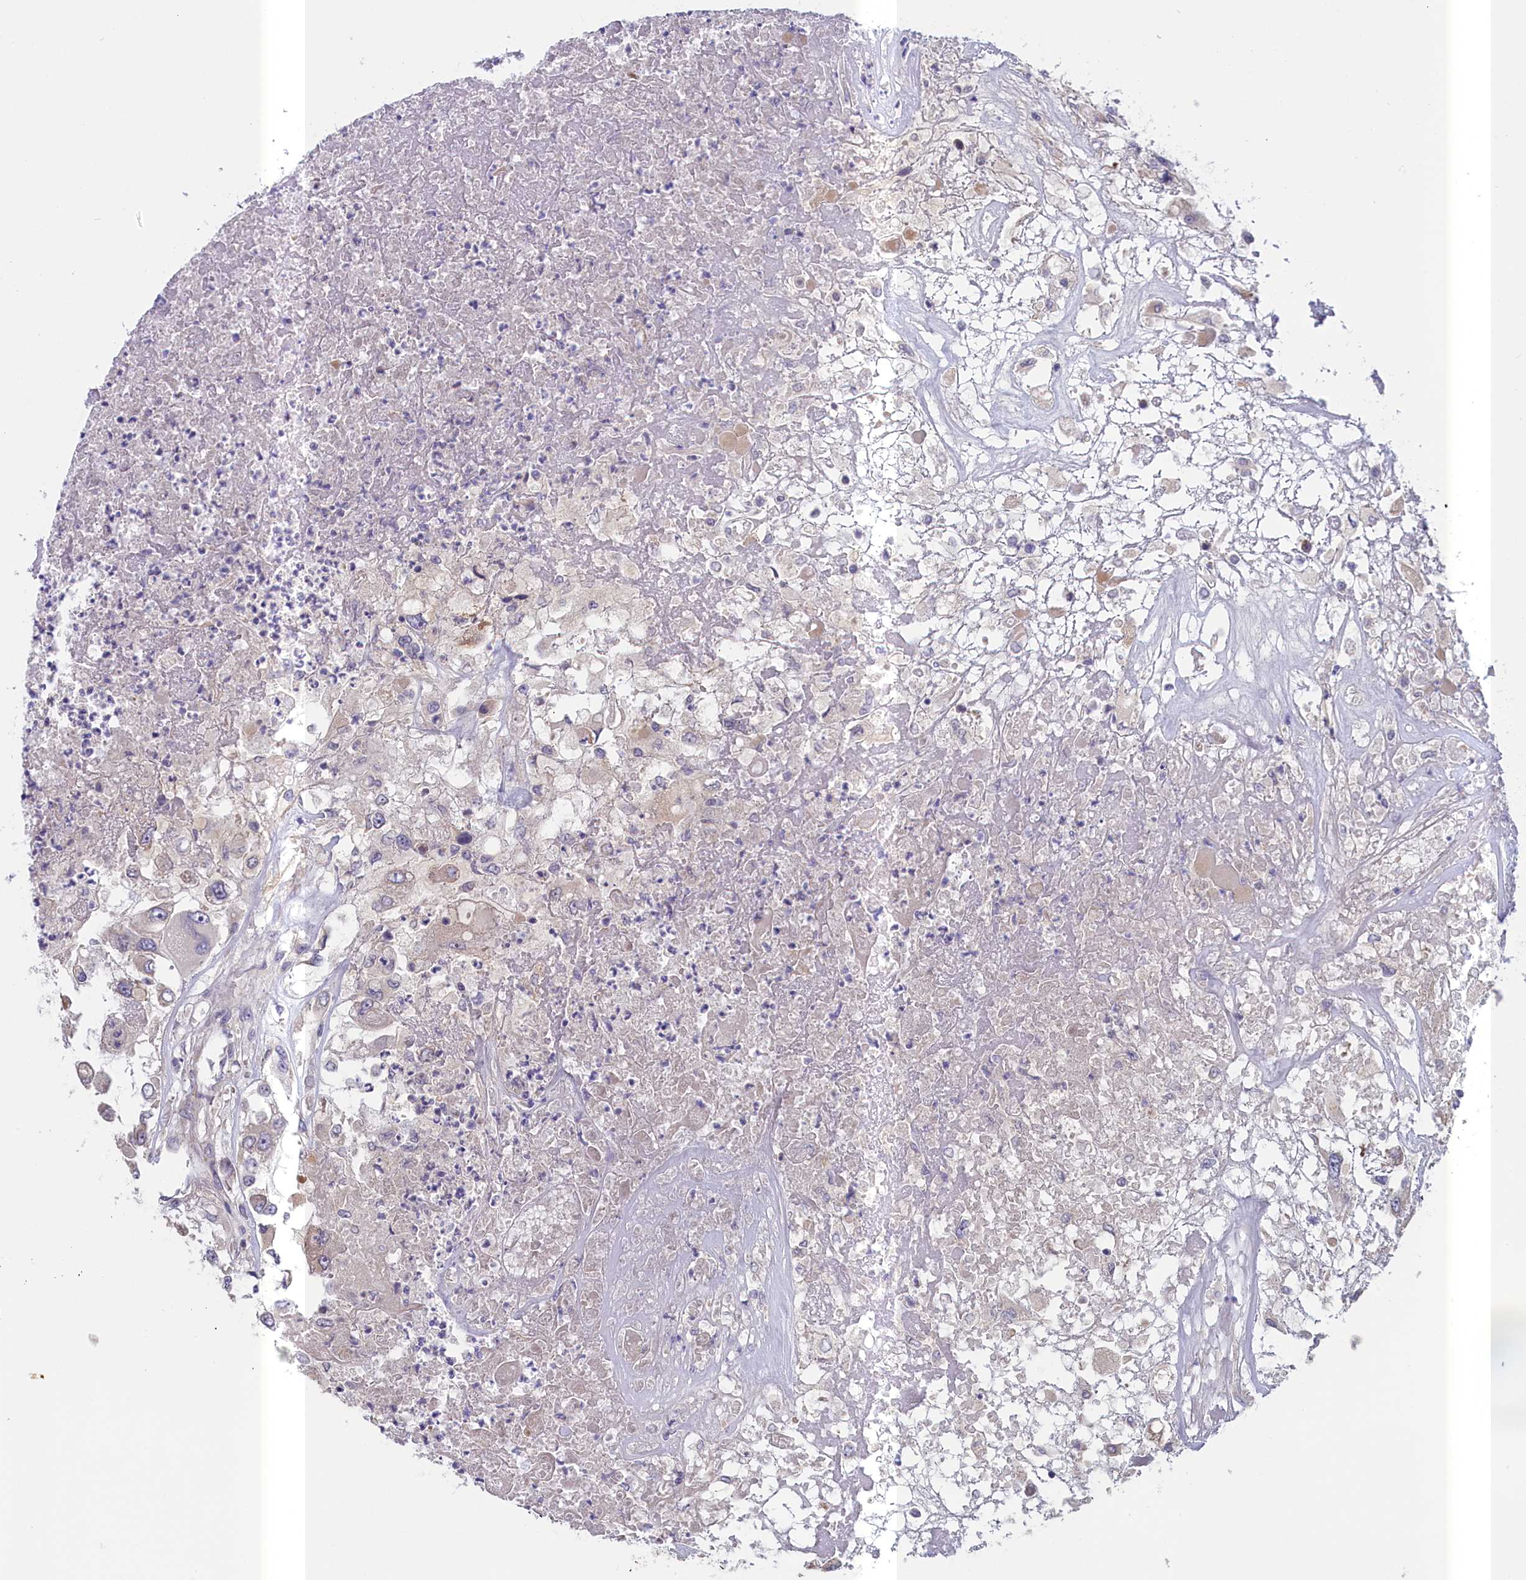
{"staining": {"intensity": "negative", "quantity": "none", "location": "none"}, "tissue": "renal cancer", "cell_type": "Tumor cells", "image_type": "cancer", "snomed": [{"axis": "morphology", "description": "Adenocarcinoma, NOS"}, {"axis": "topography", "description": "Kidney"}], "caption": "An image of renal cancer (adenocarcinoma) stained for a protein exhibits no brown staining in tumor cells.", "gene": "IGFALS", "patient": {"sex": "female", "age": 52}}